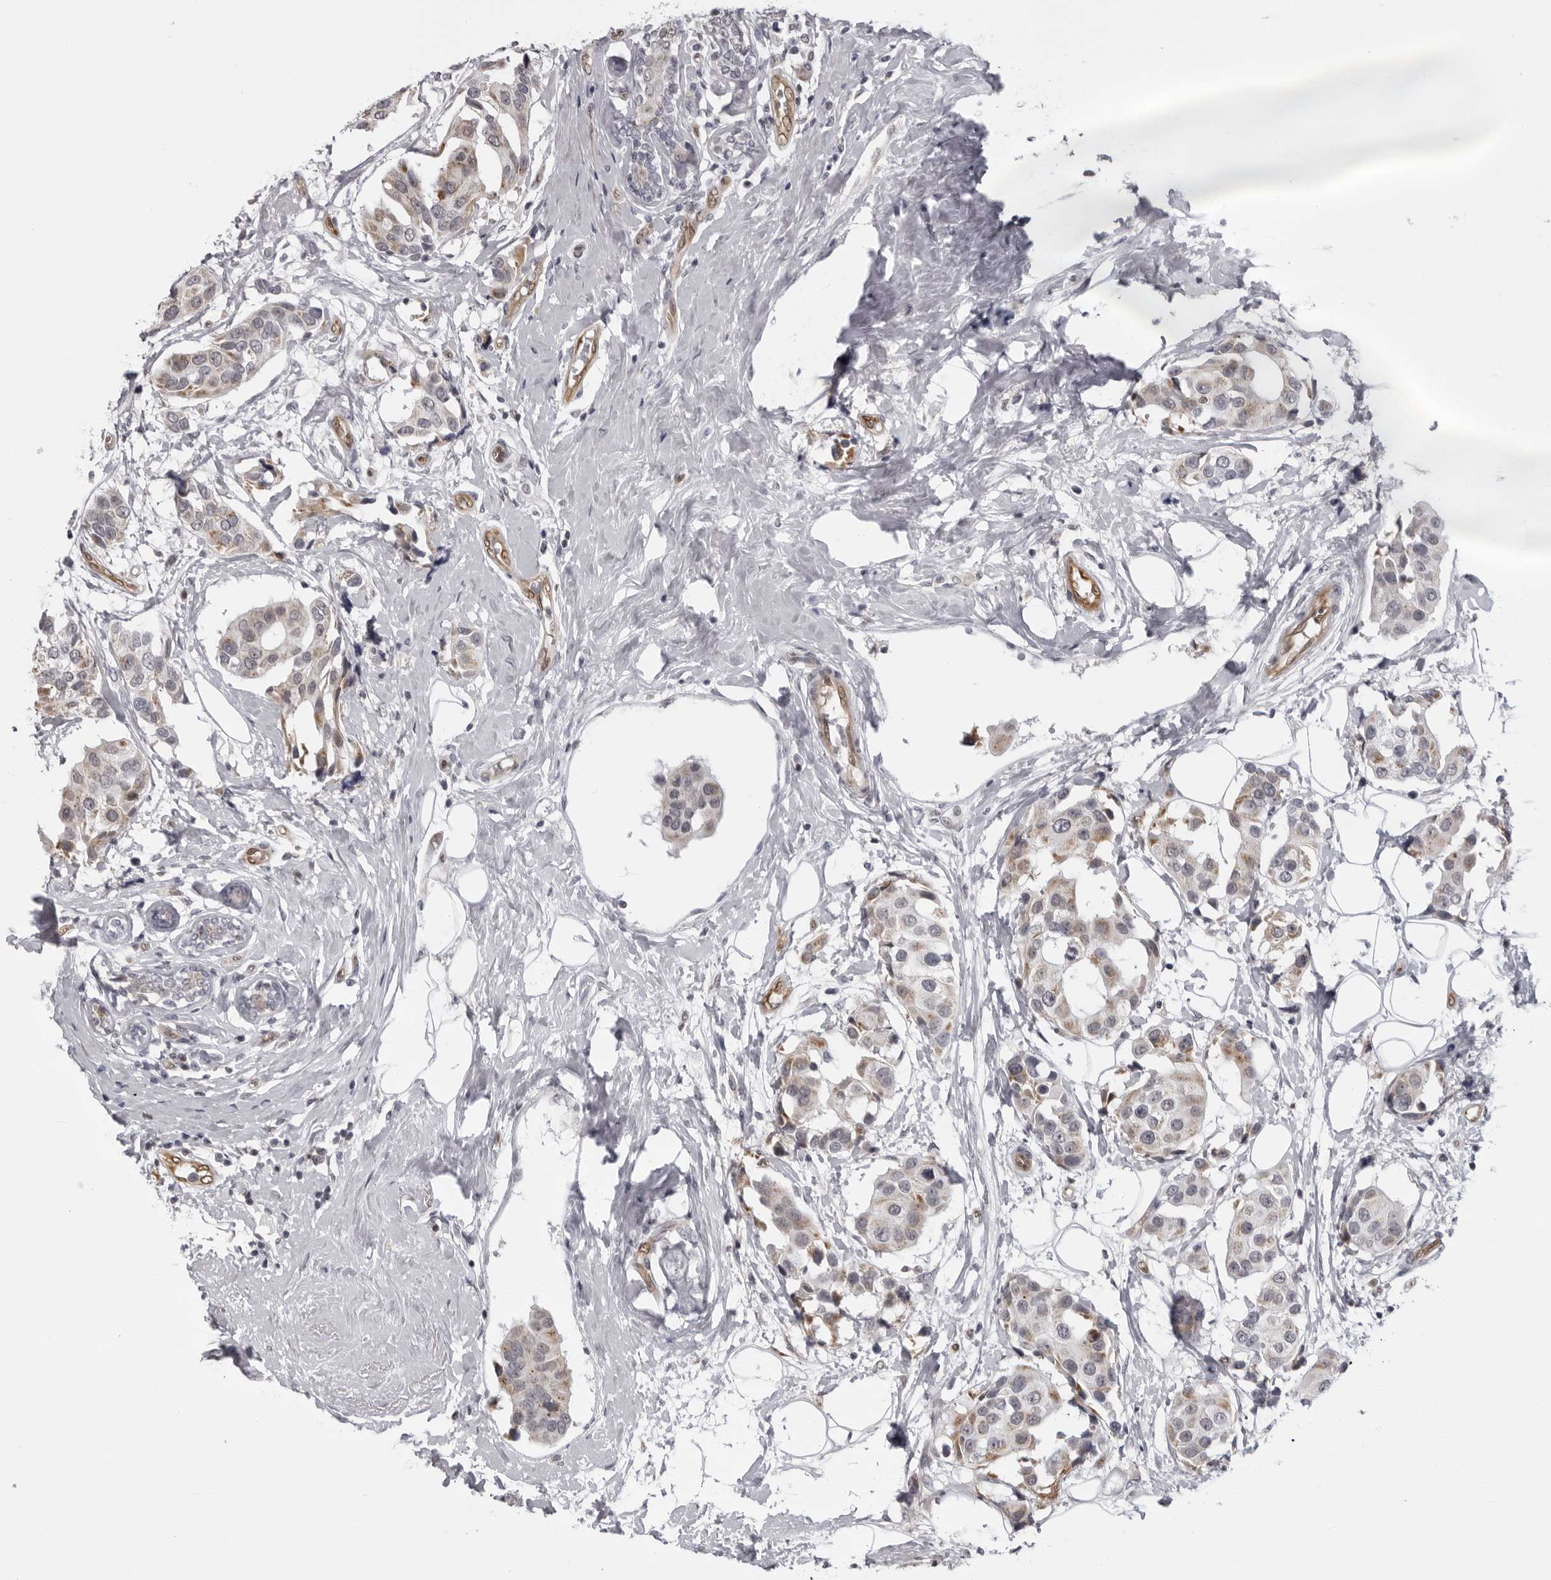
{"staining": {"intensity": "weak", "quantity": "25%-75%", "location": "cytoplasmic/membranous"}, "tissue": "breast cancer", "cell_type": "Tumor cells", "image_type": "cancer", "snomed": [{"axis": "morphology", "description": "Normal tissue, NOS"}, {"axis": "morphology", "description": "Duct carcinoma"}, {"axis": "topography", "description": "Breast"}], "caption": "Weak cytoplasmic/membranous expression is seen in approximately 25%-75% of tumor cells in breast cancer.", "gene": "MAPK12", "patient": {"sex": "female", "age": 39}}